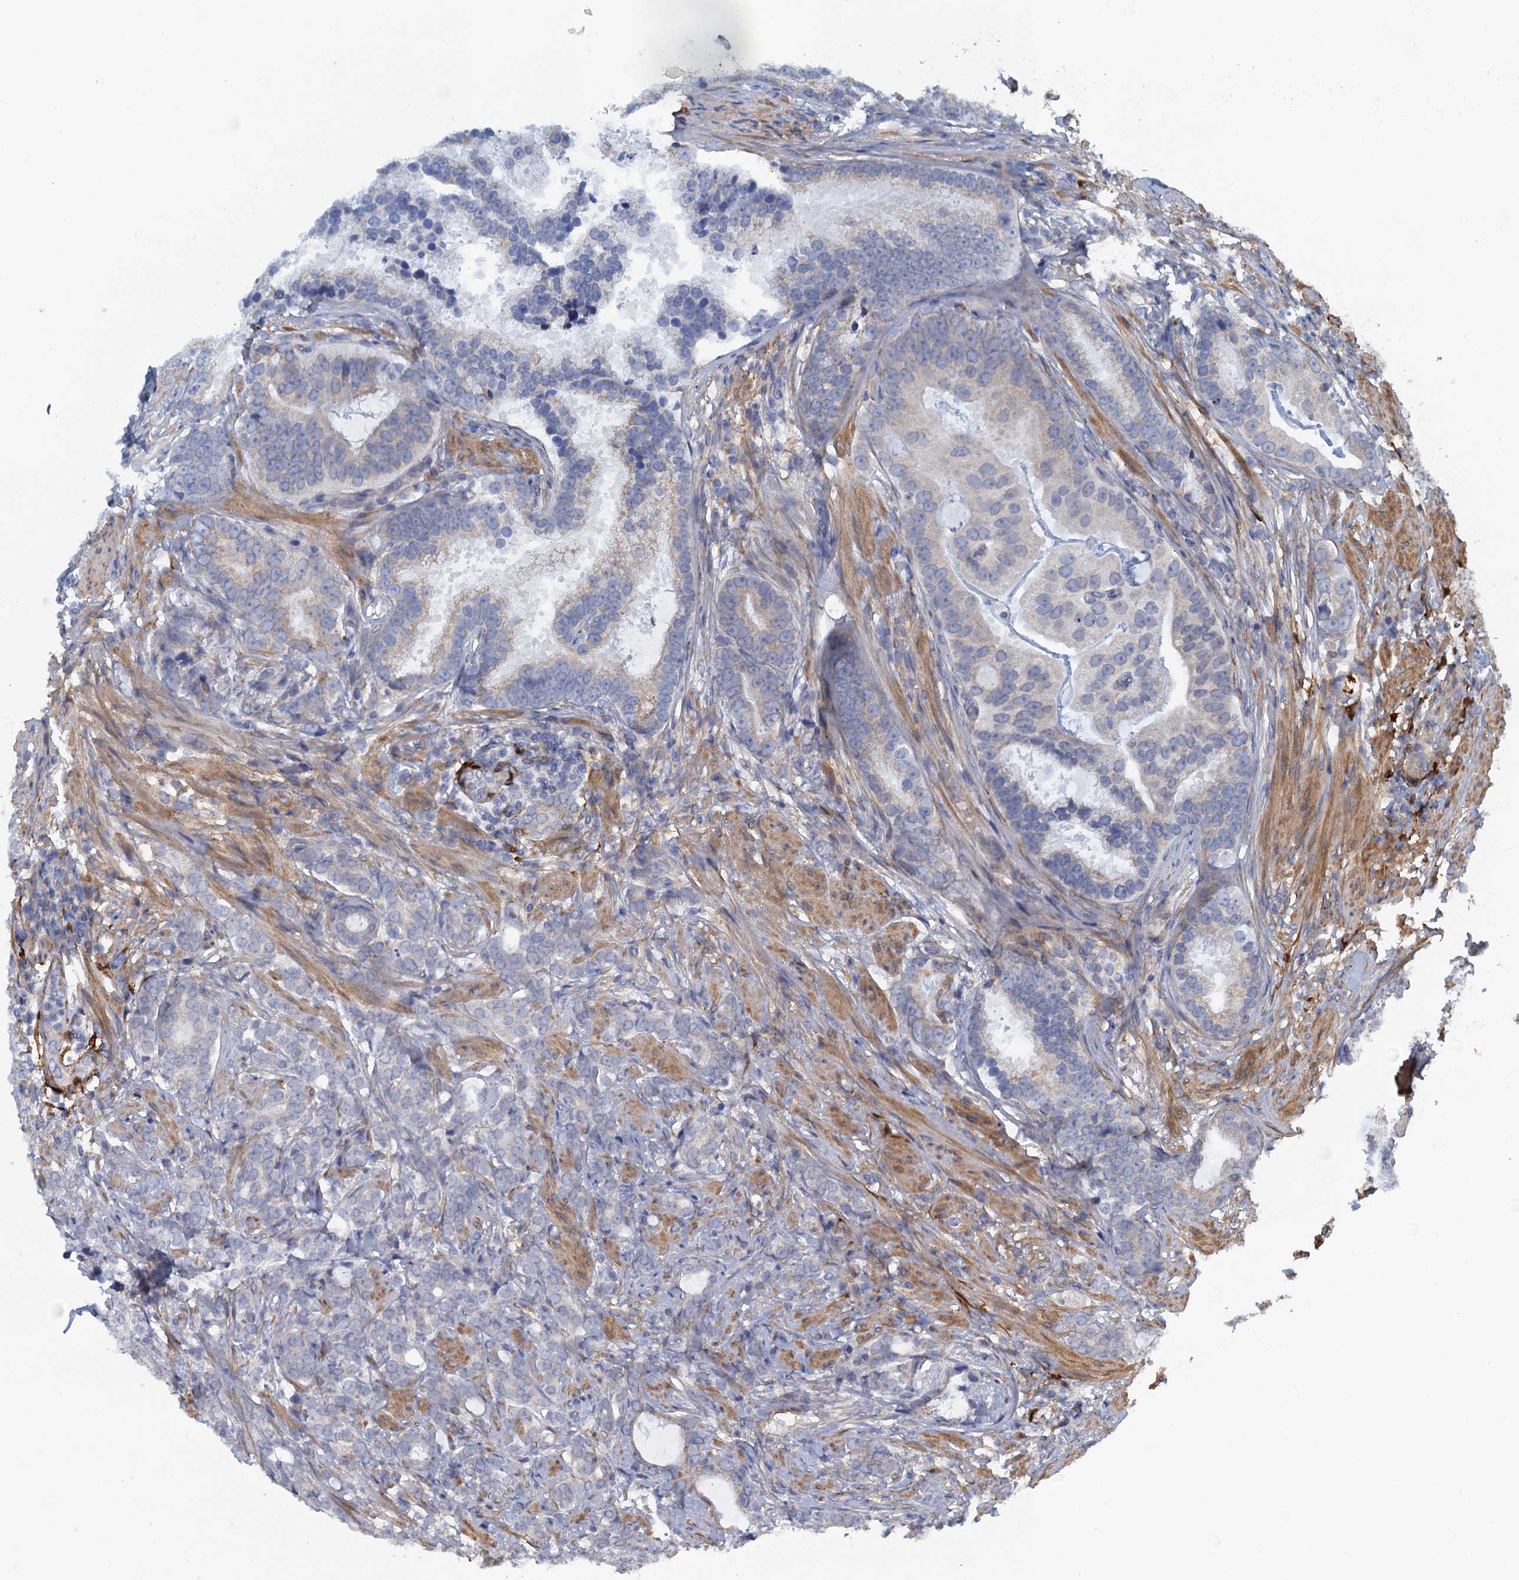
{"staining": {"intensity": "weak", "quantity": "<25%", "location": "cytoplasmic/membranous"}, "tissue": "prostate cancer", "cell_type": "Tumor cells", "image_type": "cancer", "snomed": [{"axis": "morphology", "description": "Adenocarcinoma, Low grade"}, {"axis": "topography", "description": "Prostate"}], "caption": "Immunohistochemical staining of prostate cancer (low-grade adenocarcinoma) reveals no significant expression in tumor cells.", "gene": "POGLUT3", "patient": {"sex": "male", "age": 71}}